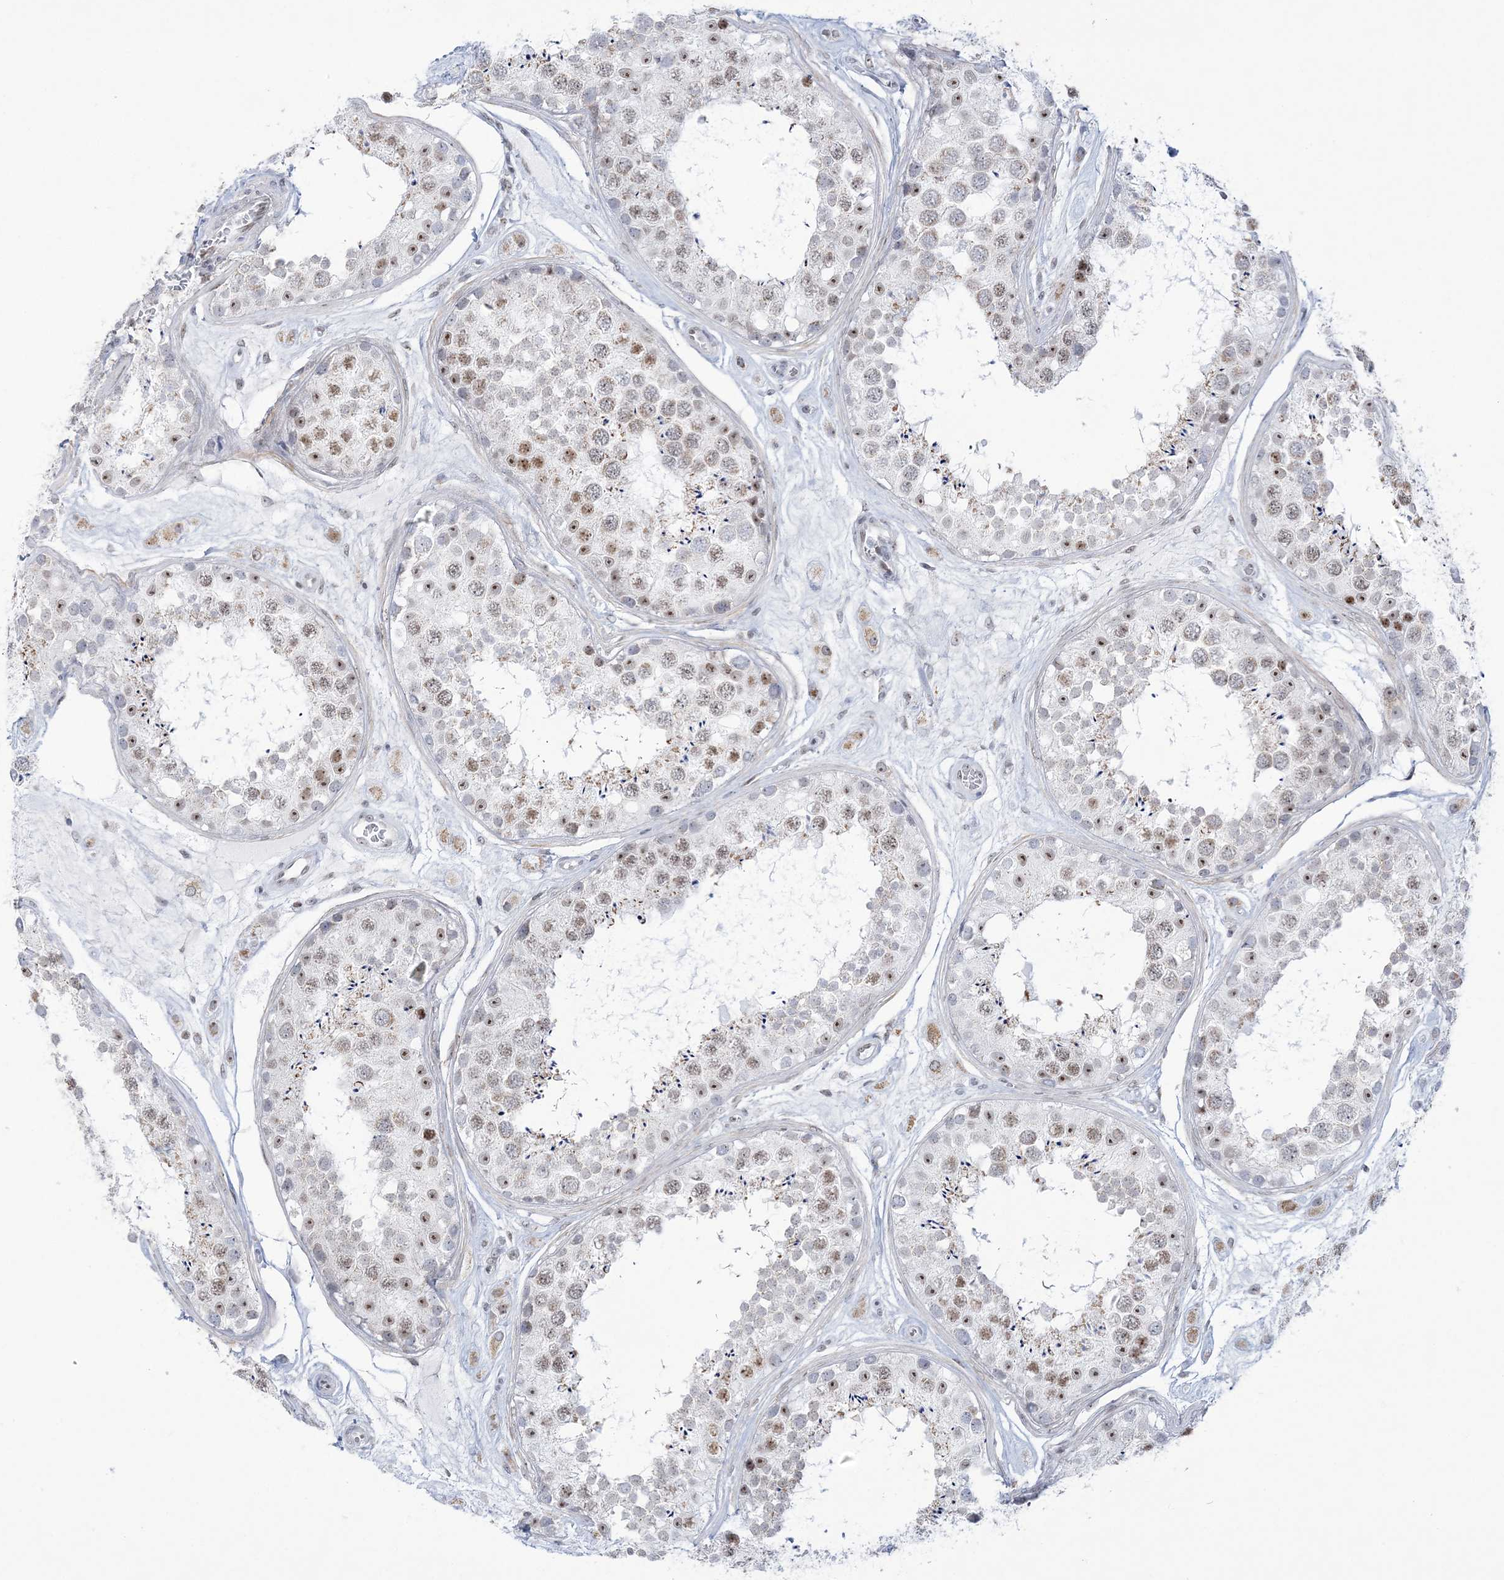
{"staining": {"intensity": "moderate", "quantity": "25%-75%", "location": "nuclear"}, "tissue": "testis", "cell_type": "Cells in seminiferous ducts", "image_type": "normal", "snomed": [{"axis": "morphology", "description": "Normal tissue, NOS"}, {"axis": "topography", "description": "Testis"}], "caption": "Immunohistochemistry (DAB) staining of normal testis exhibits moderate nuclear protein expression in approximately 25%-75% of cells in seminiferous ducts.", "gene": "DDX21", "patient": {"sex": "male", "age": 25}}